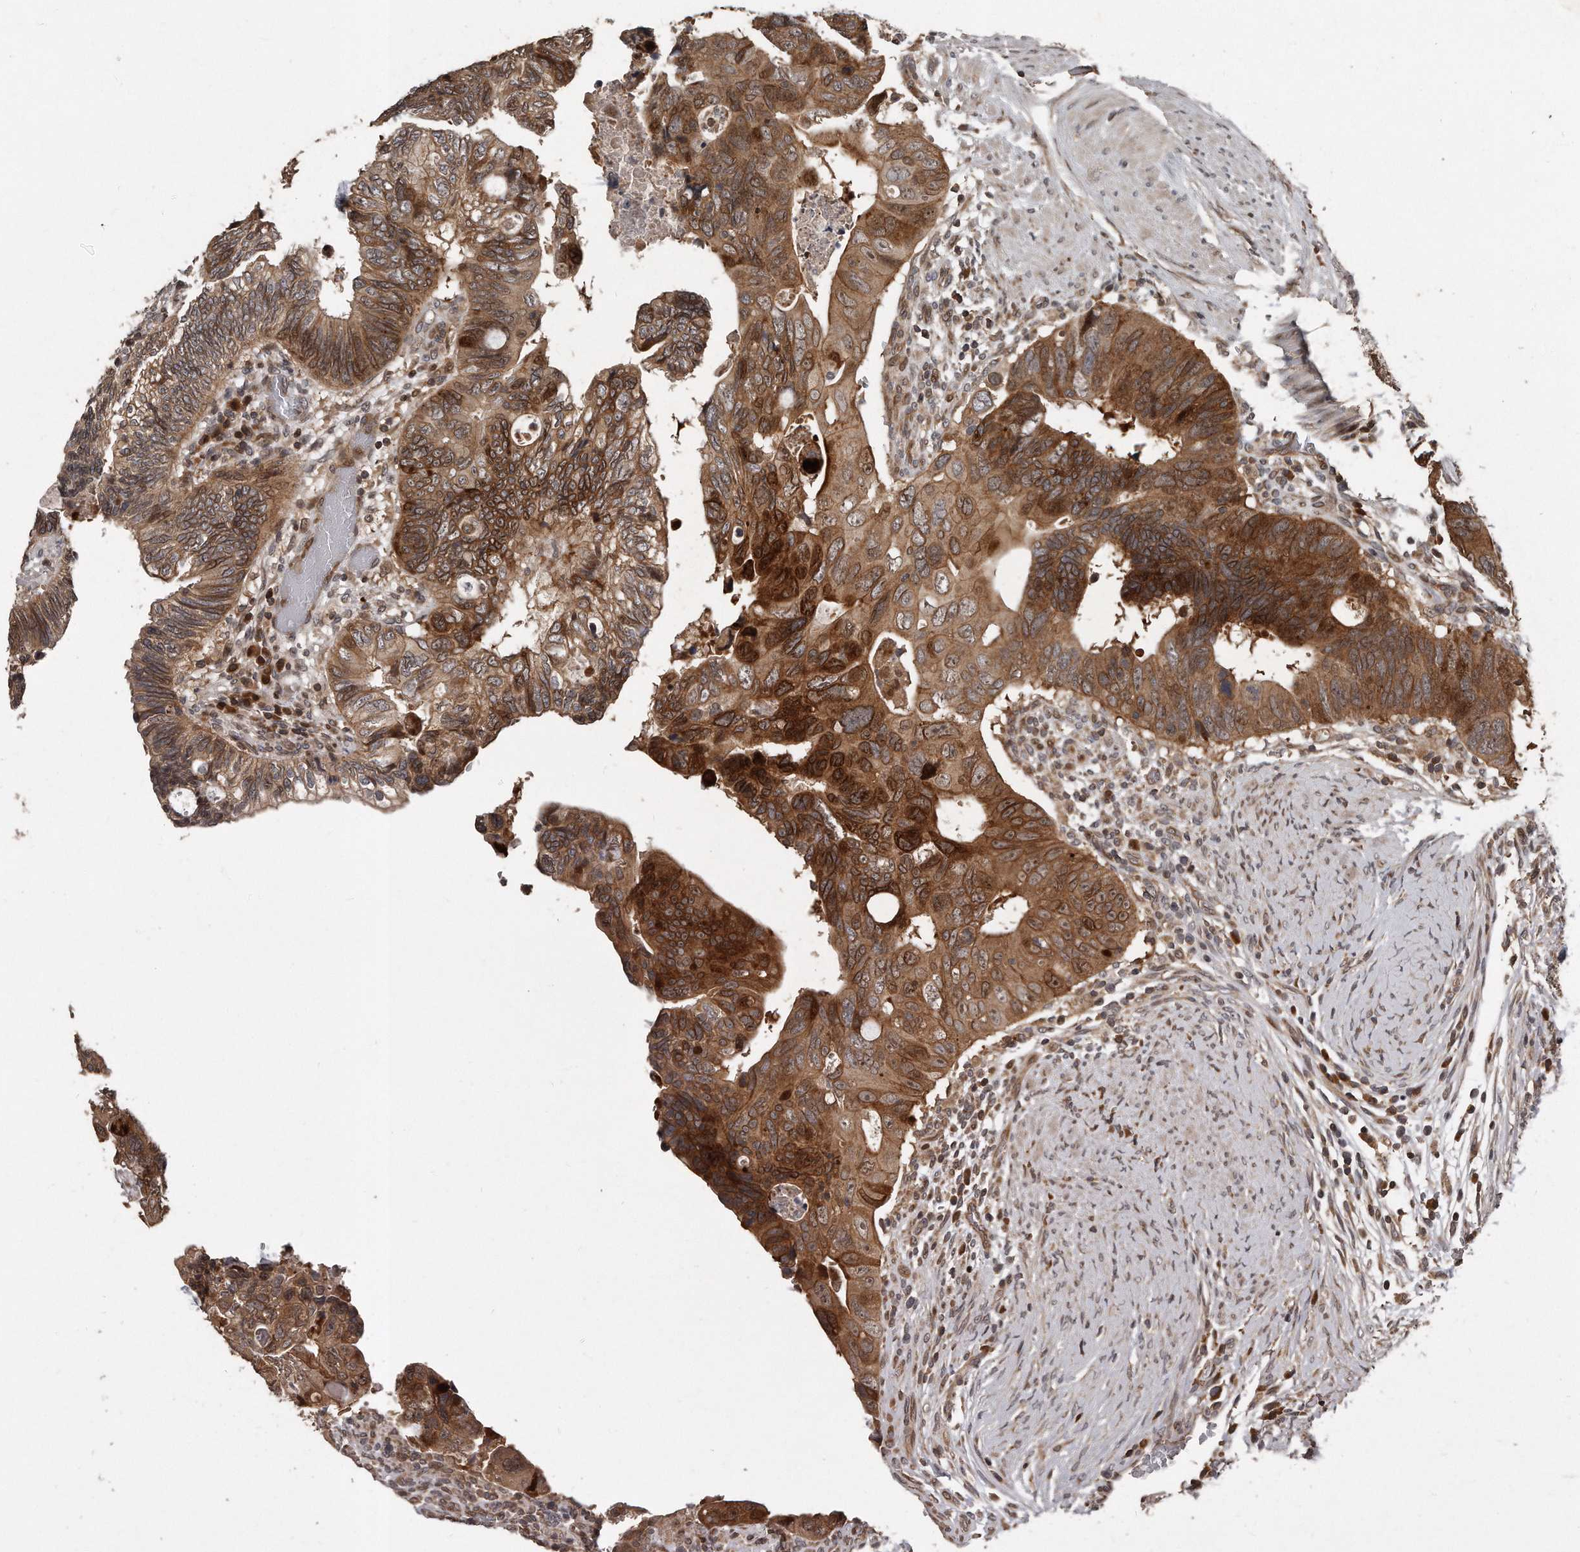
{"staining": {"intensity": "strong", "quantity": ">75%", "location": "cytoplasmic/membranous,nuclear"}, "tissue": "colorectal cancer", "cell_type": "Tumor cells", "image_type": "cancer", "snomed": [{"axis": "morphology", "description": "Adenocarcinoma, NOS"}, {"axis": "topography", "description": "Rectum"}], "caption": "A brown stain highlights strong cytoplasmic/membranous and nuclear positivity of a protein in colorectal cancer tumor cells.", "gene": "GCH1", "patient": {"sex": "male", "age": 53}}